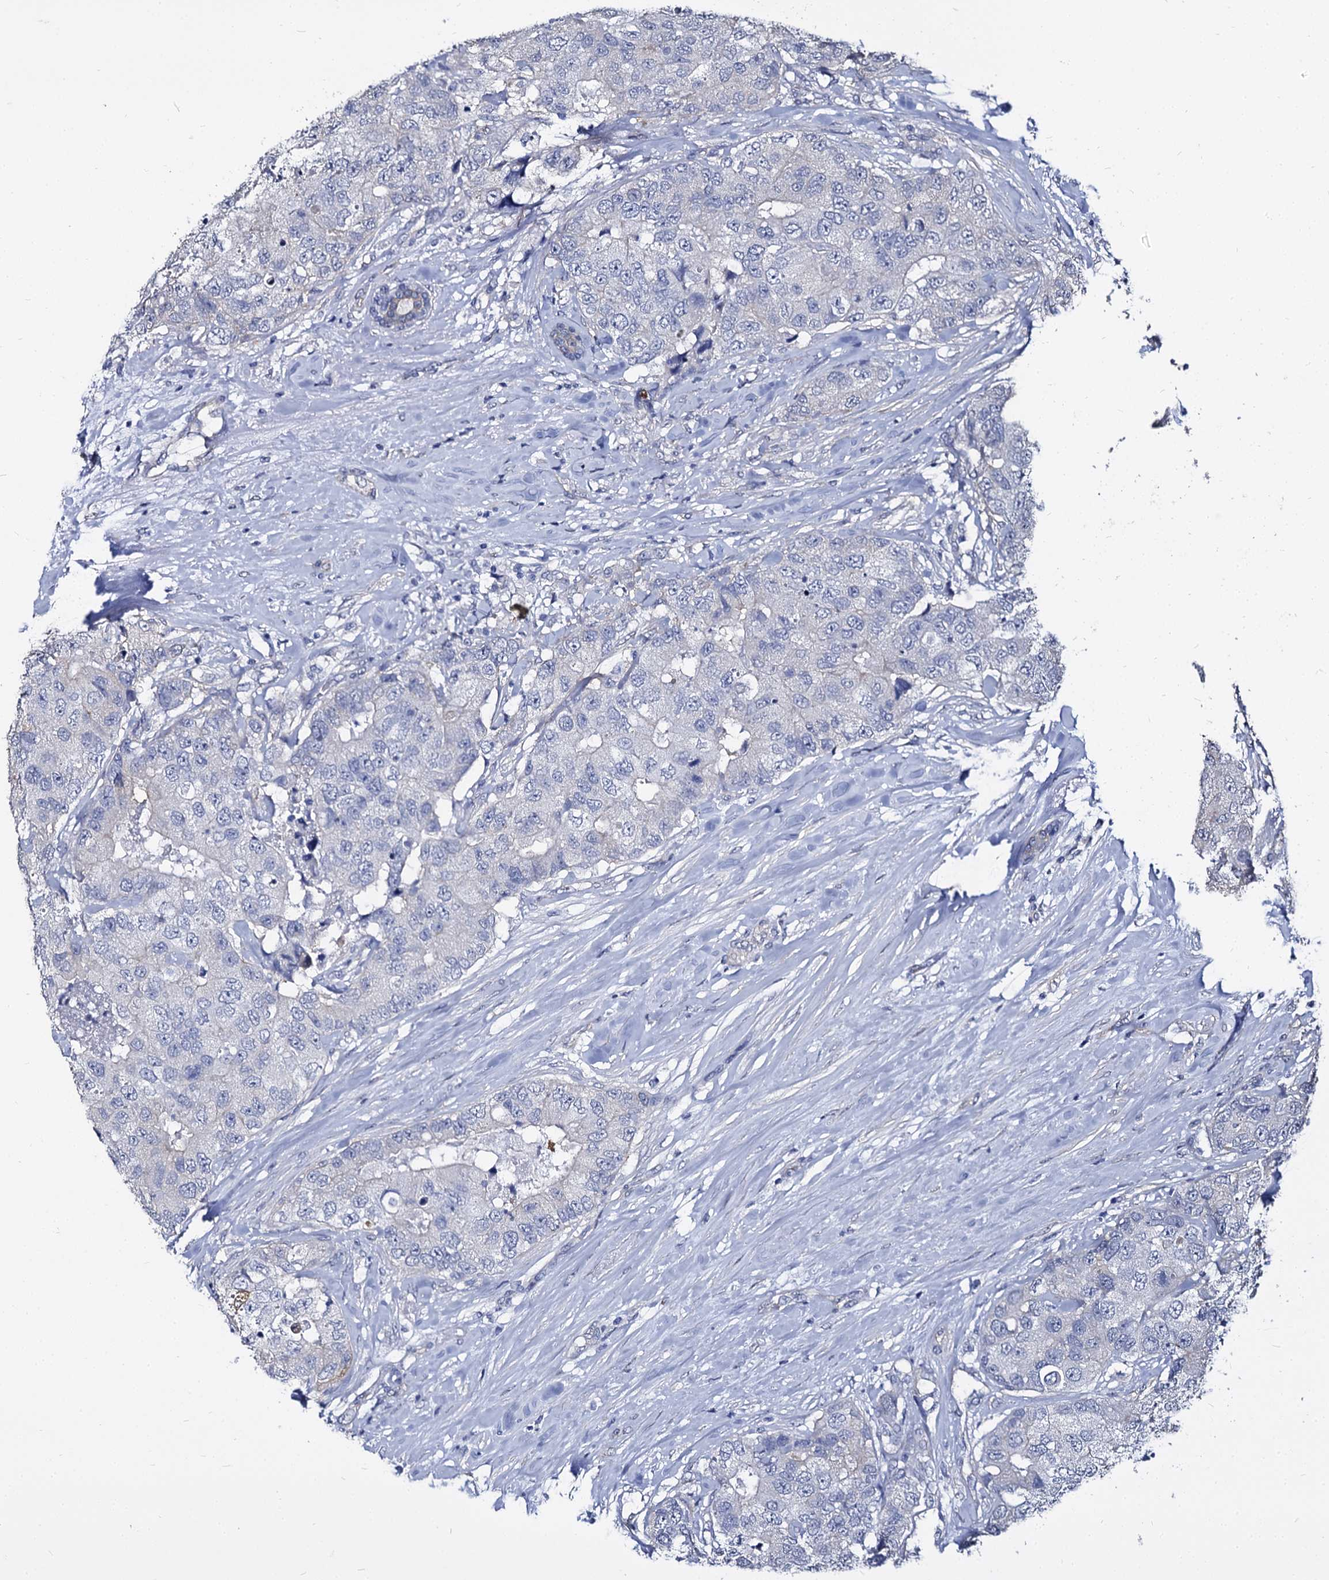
{"staining": {"intensity": "negative", "quantity": "none", "location": "none"}, "tissue": "breast cancer", "cell_type": "Tumor cells", "image_type": "cancer", "snomed": [{"axis": "morphology", "description": "Duct carcinoma"}, {"axis": "topography", "description": "Breast"}], "caption": "Tumor cells are negative for brown protein staining in breast cancer (infiltrating ductal carcinoma). Nuclei are stained in blue.", "gene": "CBFB", "patient": {"sex": "female", "age": 62}}